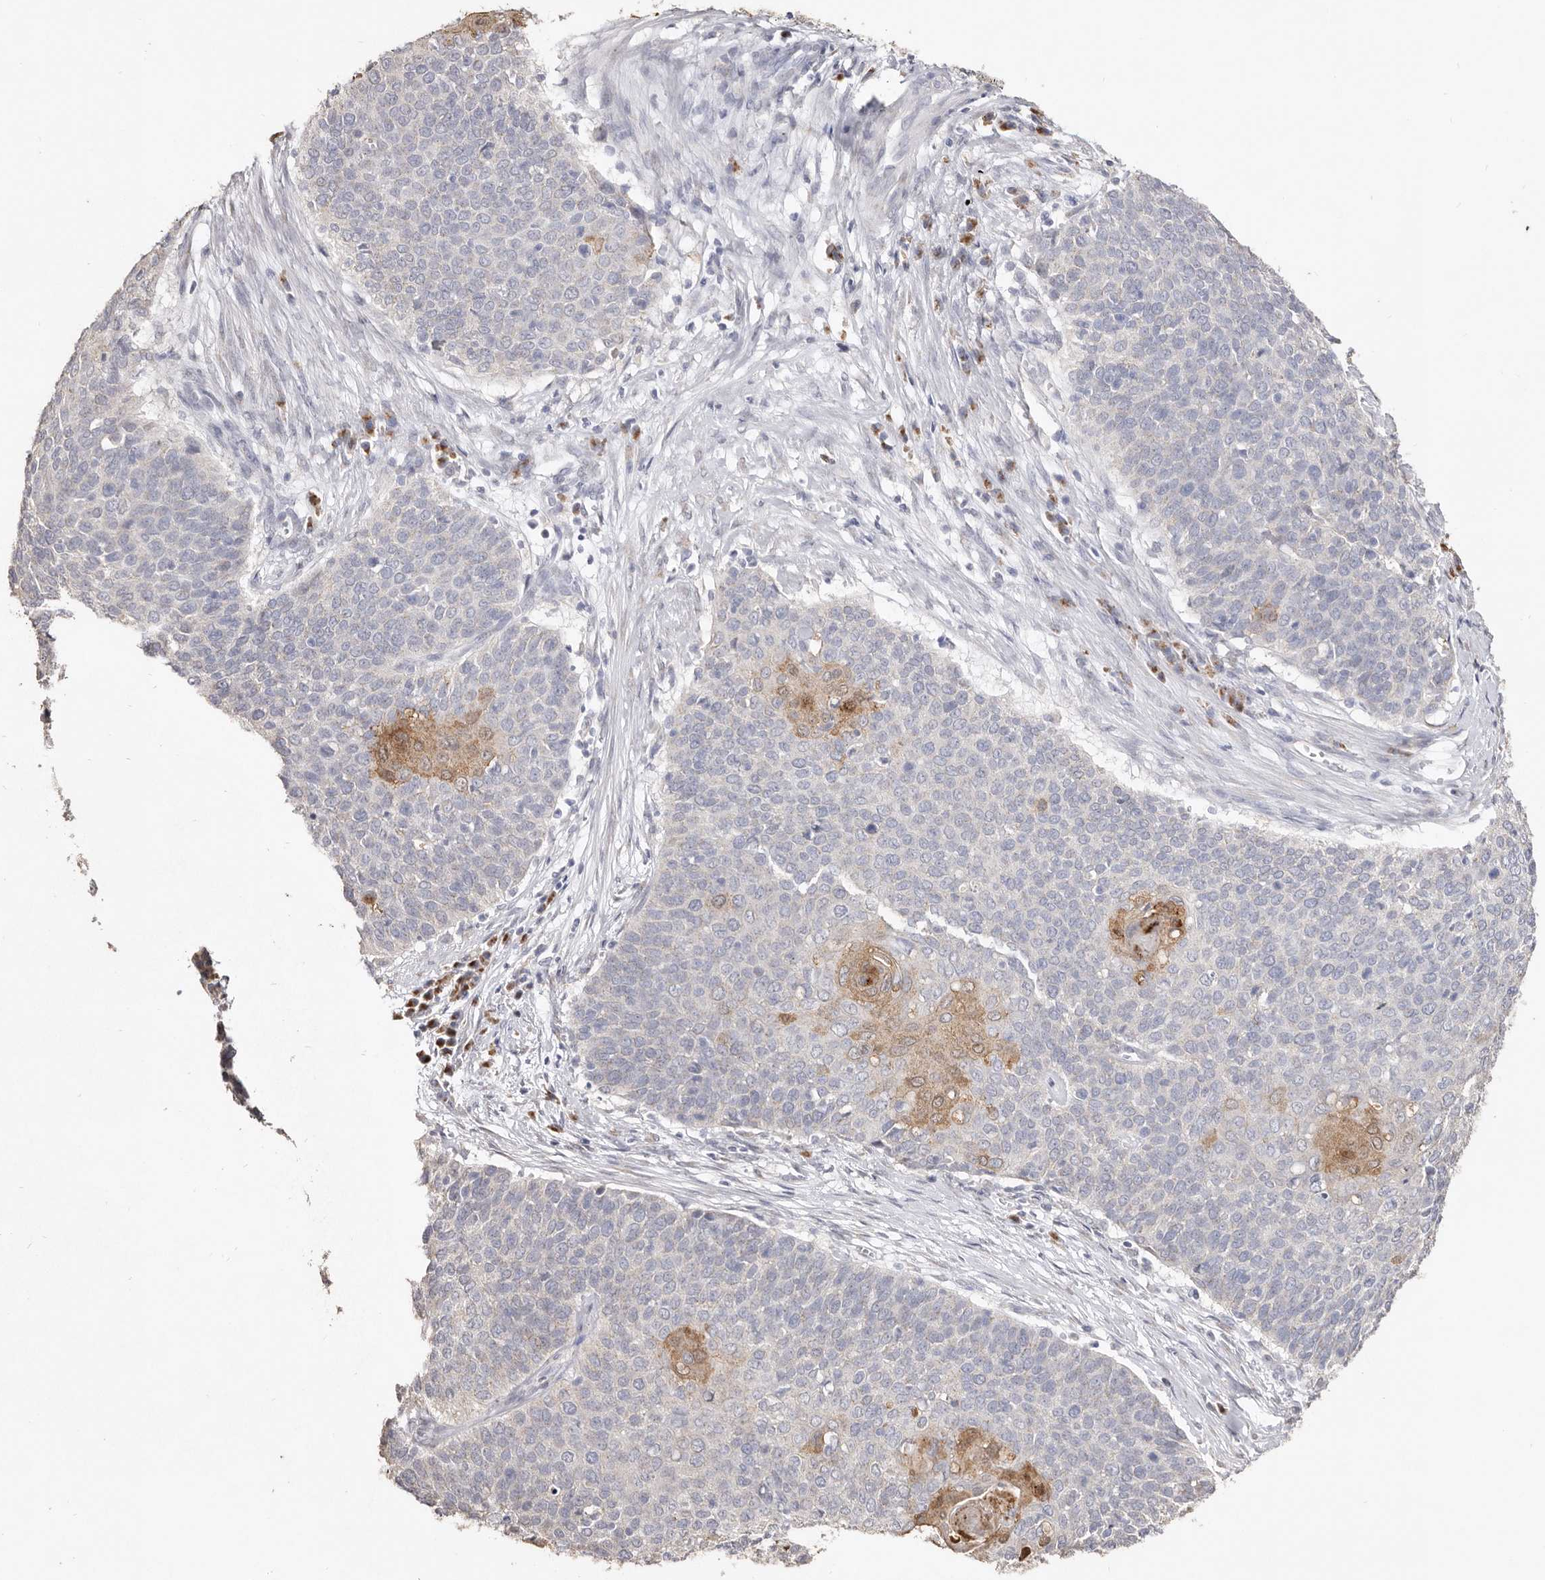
{"staining": {"intensity": "moderate", "quantity": "<25%", "location": "cytoplasmic/membranous"}, "tissue": "cervical cancer", "cell_type": "Tumor cells", "image_type": "cancer", "snomed": [{"axis": "morphology", "description": "Squamous cell carcinoma, NOS"}, {"axis": "topography", "description": "Cervix"}], "caption": "Tumor cells exhibit low levels of moderate cytoplasmic/membranous expression in approximately <25% of cells in human cervical cancer.", "gene": "LGALS7B", "patient": {"sex": "female", "age": 39}}